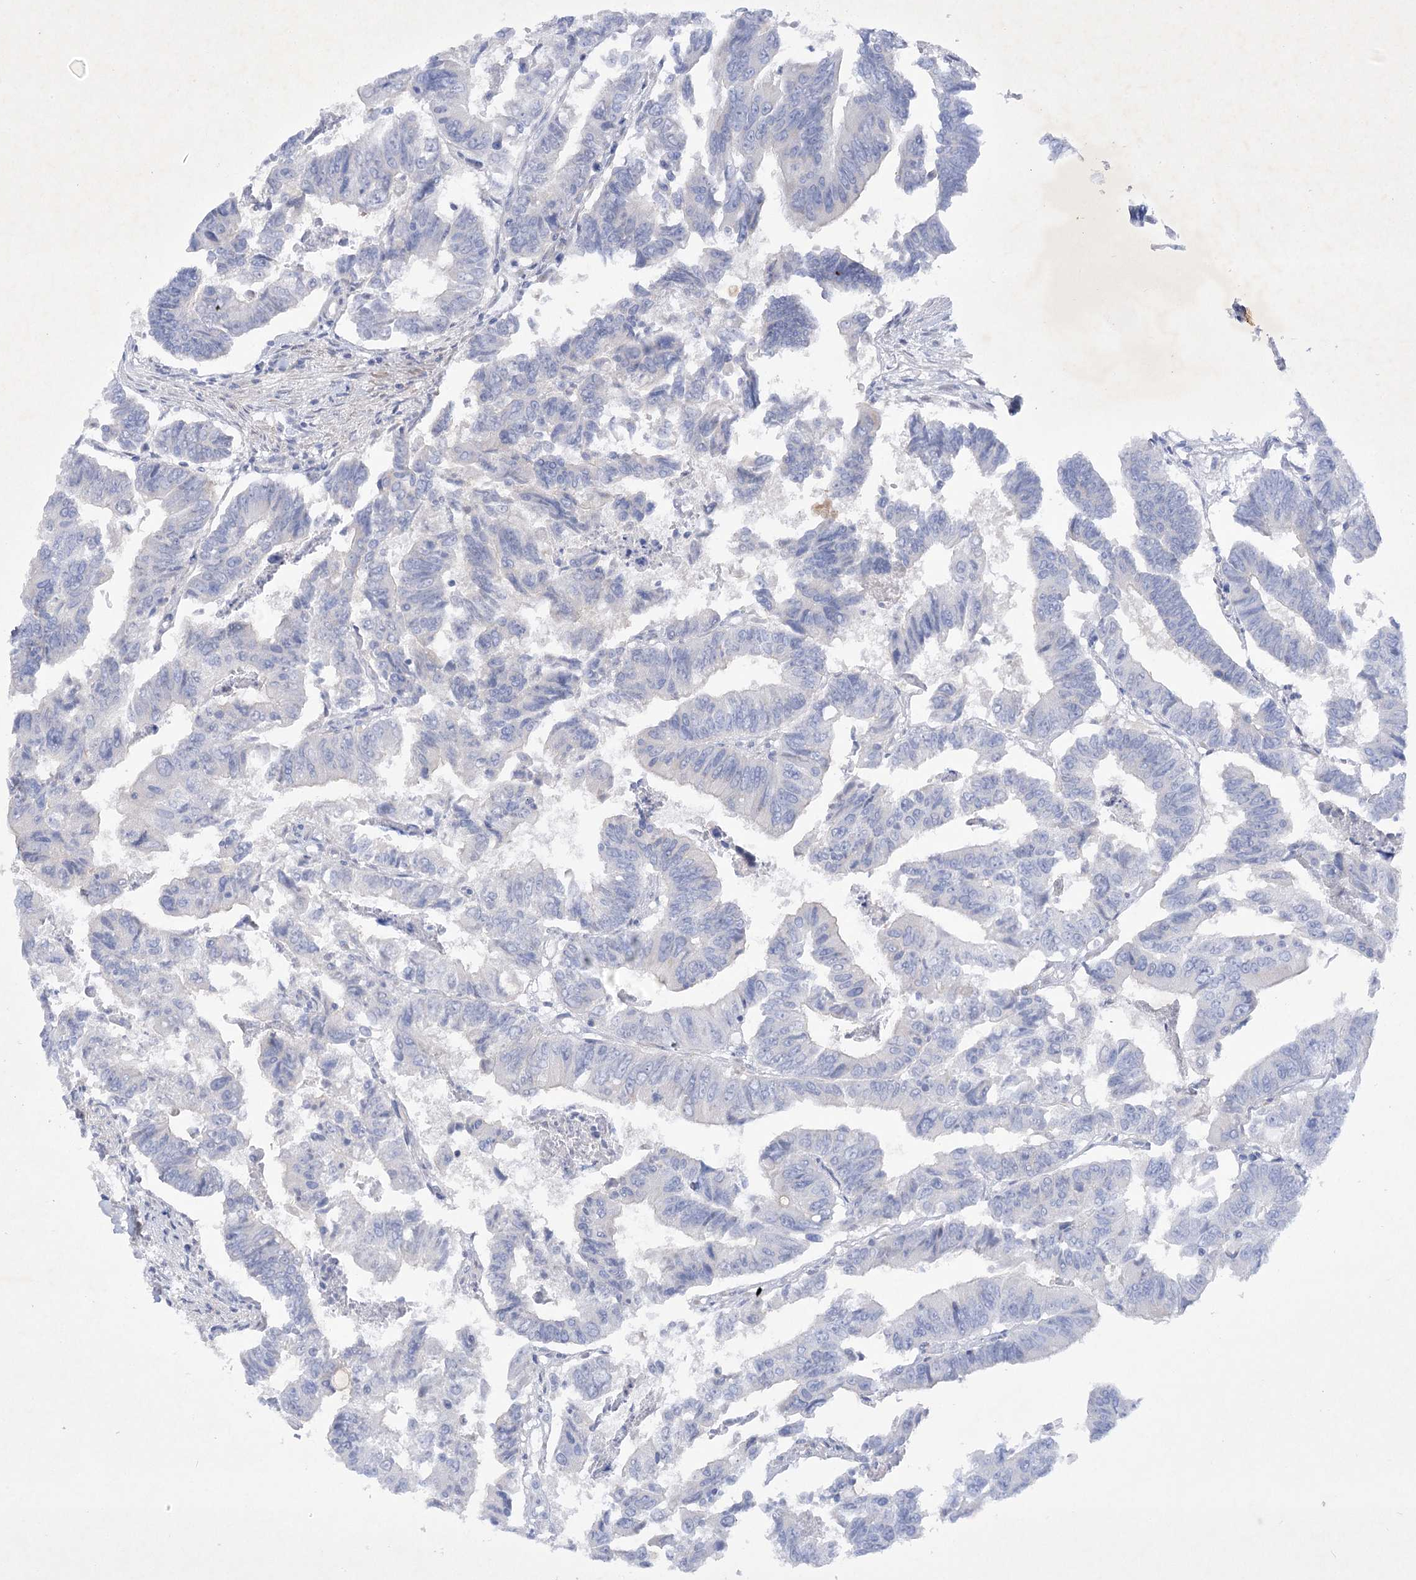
{"staining": {"intensity": "negative", "quantity": "none", "location": "none"}, "tissue": "colorectal cancer", "cell_type": "Tumor cells", "image_type": "cancer", "snomed": [{"axis": "morphology", "description": "Adenocarcinoma, NOS"}, {"axis": "topography", "description": "Rectum"}], "caption": "Immunohistochemical staining of colorectal cancer exhibits no significant expression in tumor cells.", "gene": "GBF1", "patient": {"sex": "female", "age": 65}}